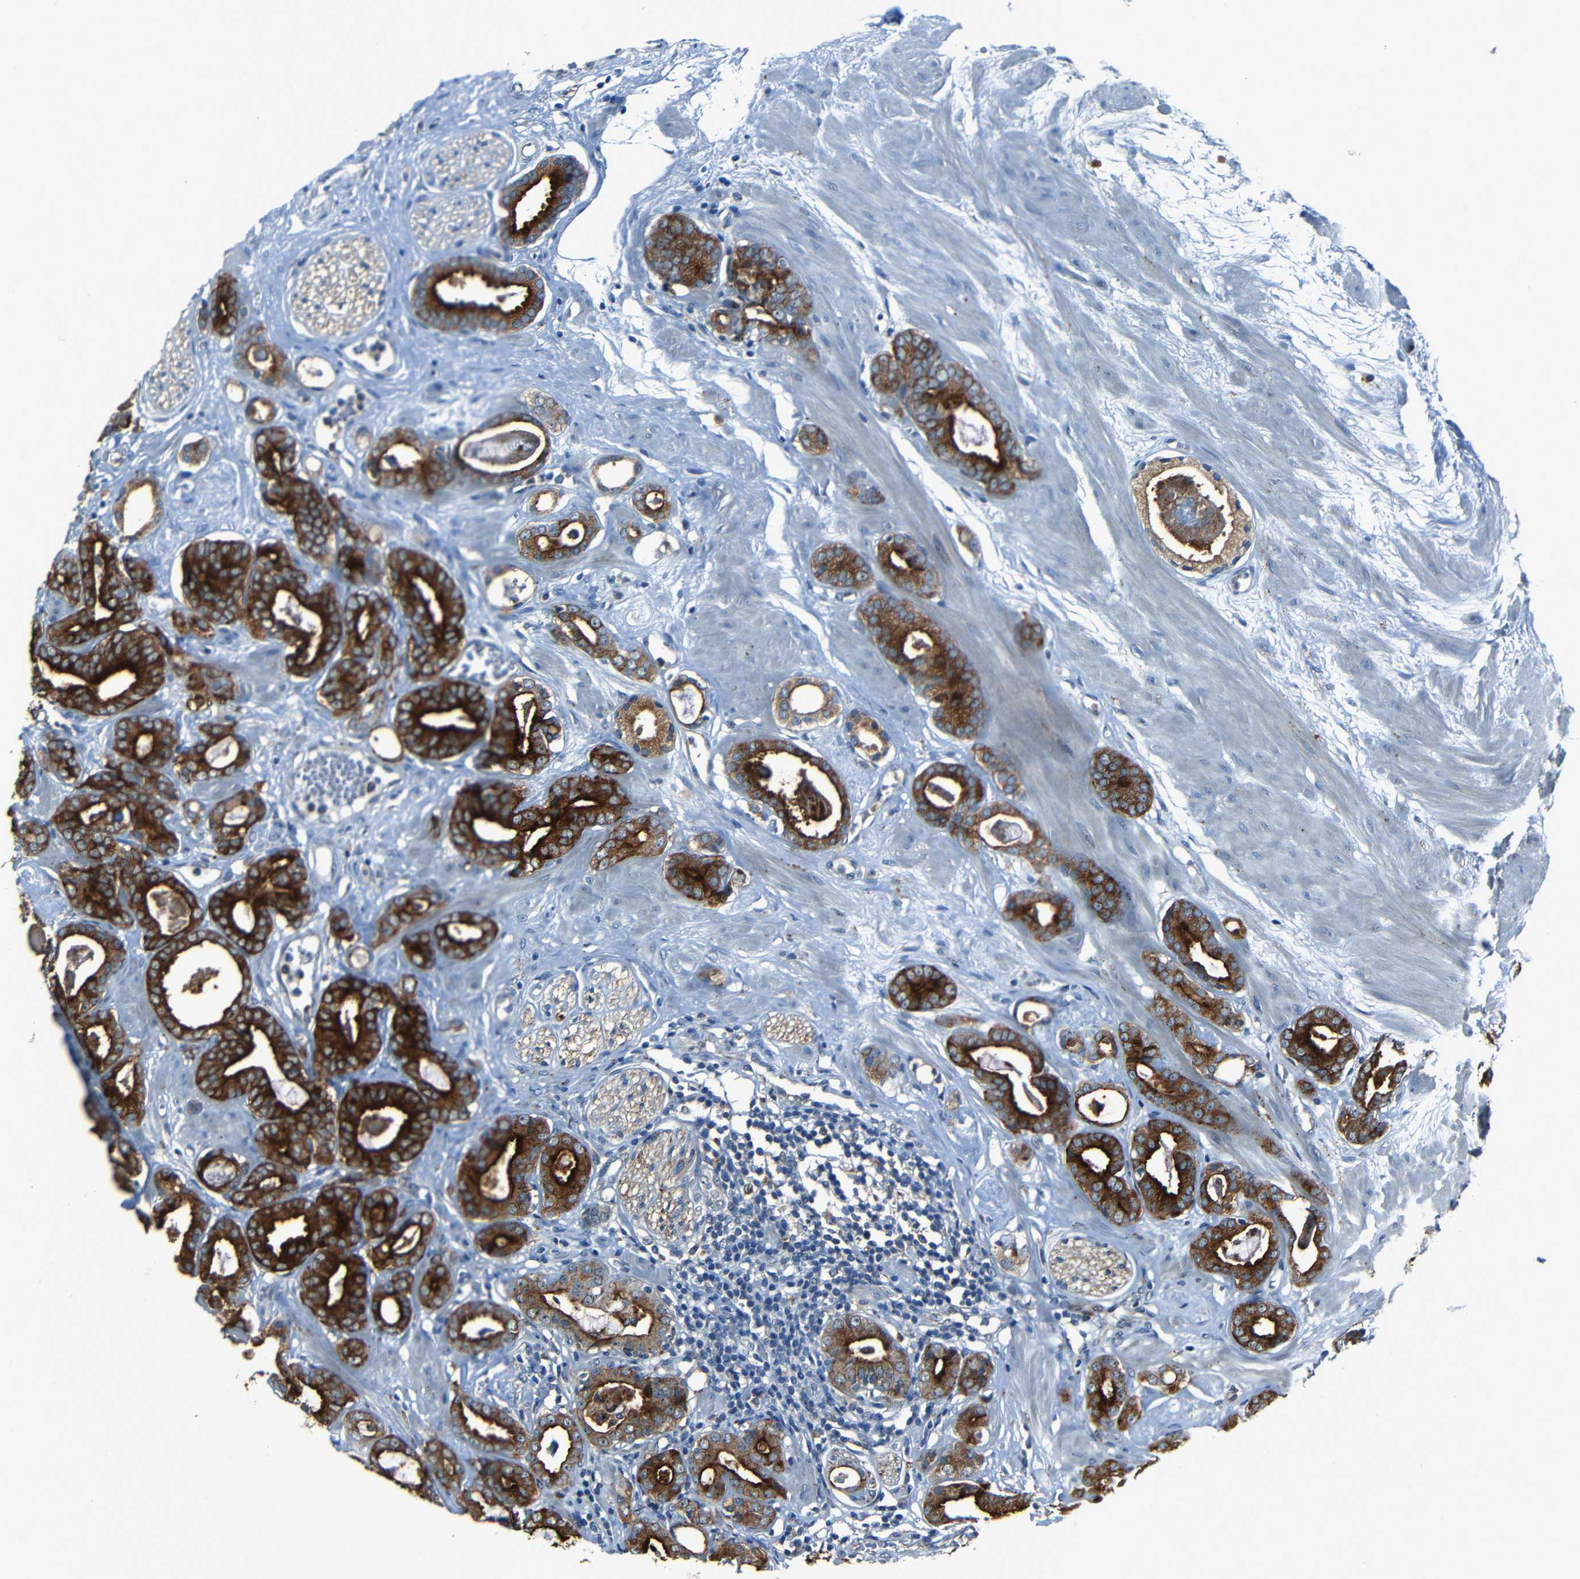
{"staining": {"intensity": "strong", "quantity": ">75%", "location": "cytoplasmic/membranous"}, "tissue": "prostate cancer", "cell_type": "Tumor cells", "image_type": "cancer", "snomed": [{"axis": "morphology", "description": "Adenocarcinoma, Low grade"}, {"axis": "topography", "description": "Prostate"}], "caption": "Tumor cells reveal high levels of strong cytoplasmic/membranous expression in approximately >75% of cells in human low-grade adenocarcinoma (prostate). (Stains: DAB in brown, nuclei in blue, Microscopy: brightfield microscopy at high magnification).", "gene": "DNAJC5", "patient": {"sex": "male", "age": 53}}